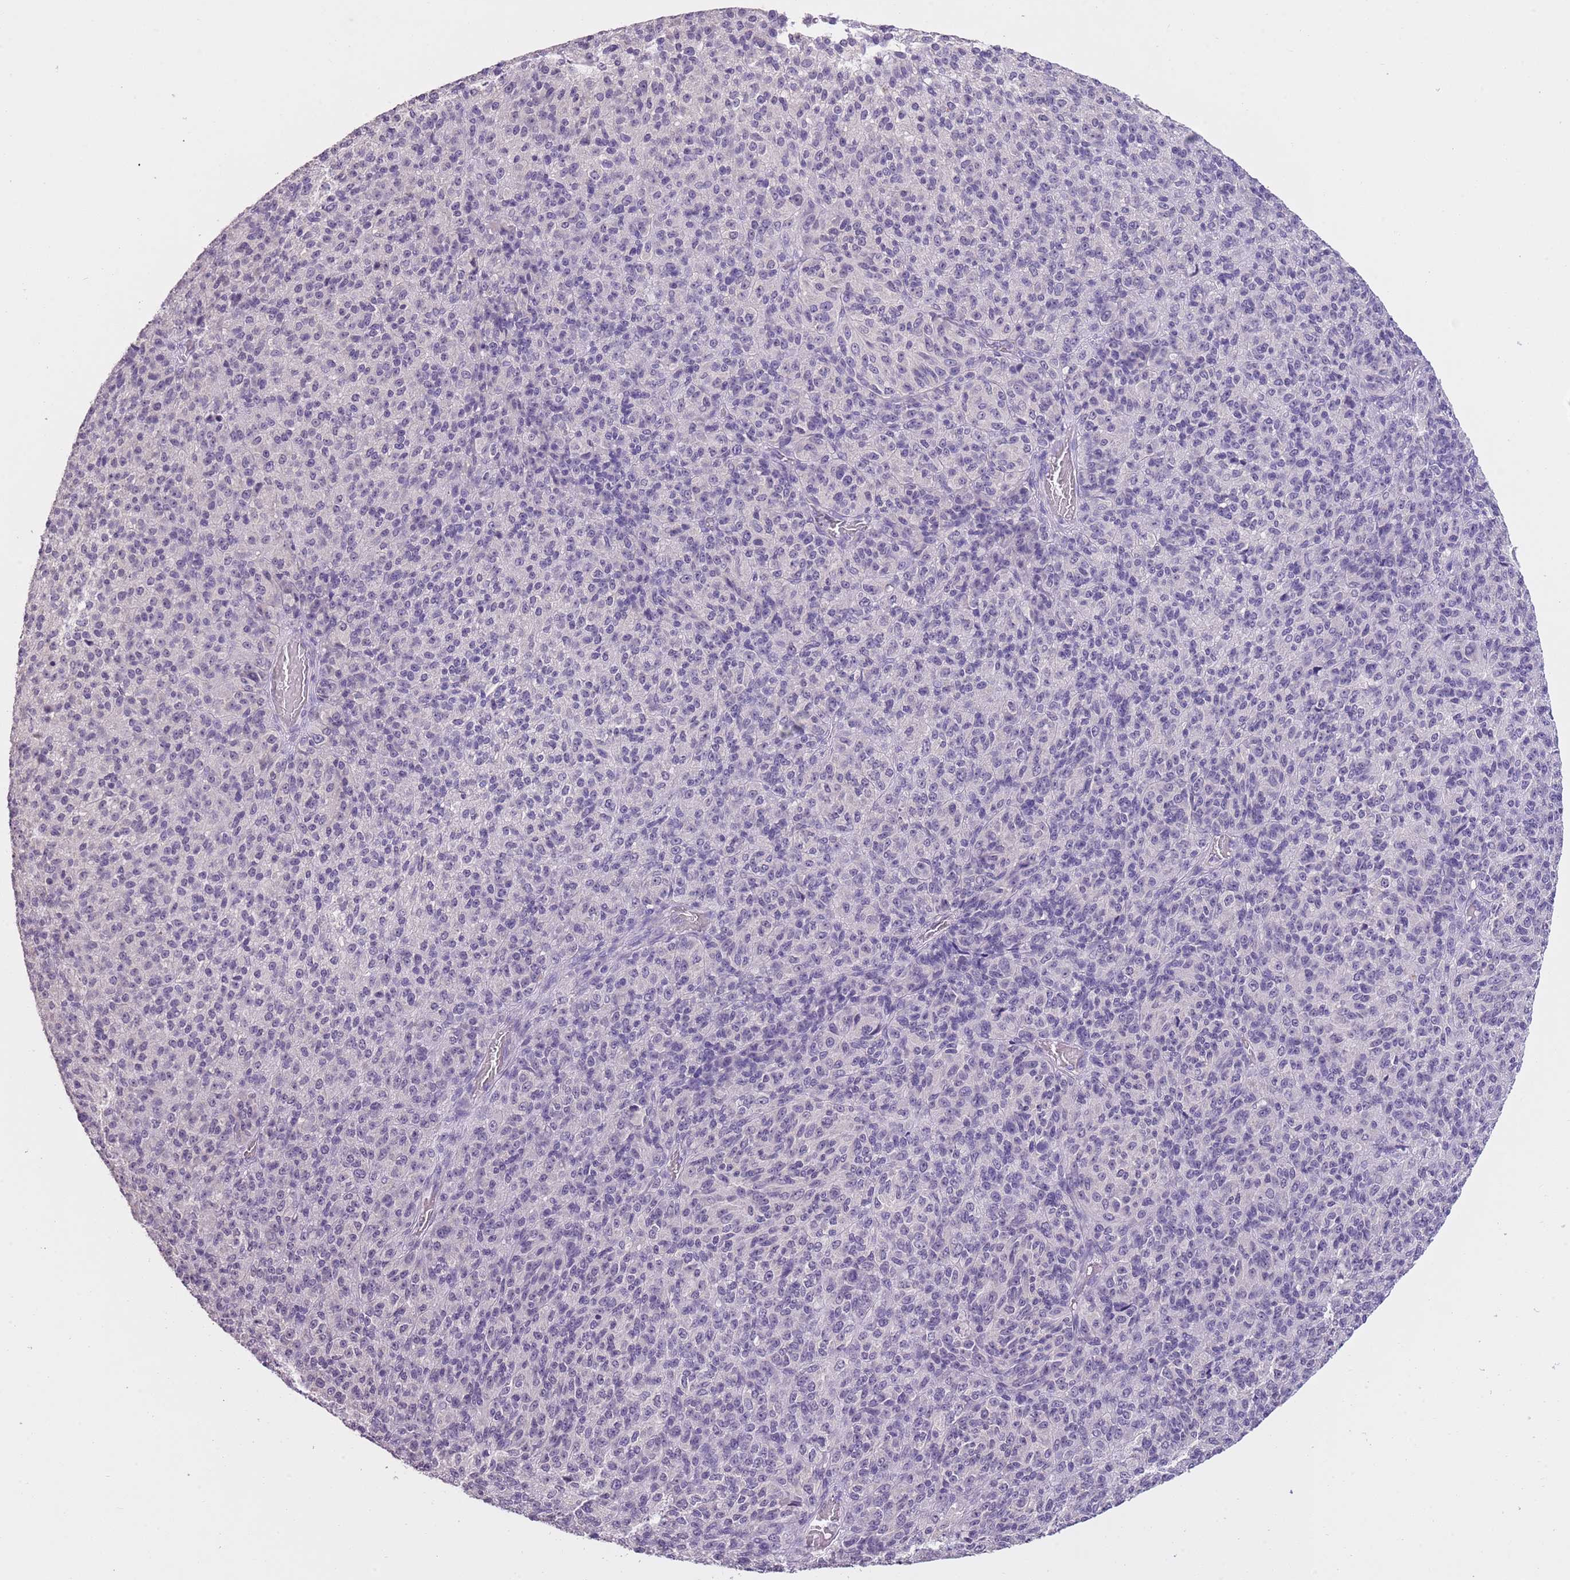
{"staining": {"intensity": "negative", "quantity": "none", "location": "none"}, "tissue": "melanoma", "cell_type": "Tumor cells", "image_type": "cancer", "snomed": [{"axis": "morphology", "description": "Malignant melanoma, Metastatic site"}, {"axis": "topography", "description": "Brain"}], "caption": "Human melanoma stained for a protein using immunohistochemistry (IHC) reveals no staining in tumor cells.", "gene": "SLC35E3", "patient": {"sex": "female", "age": 56}}